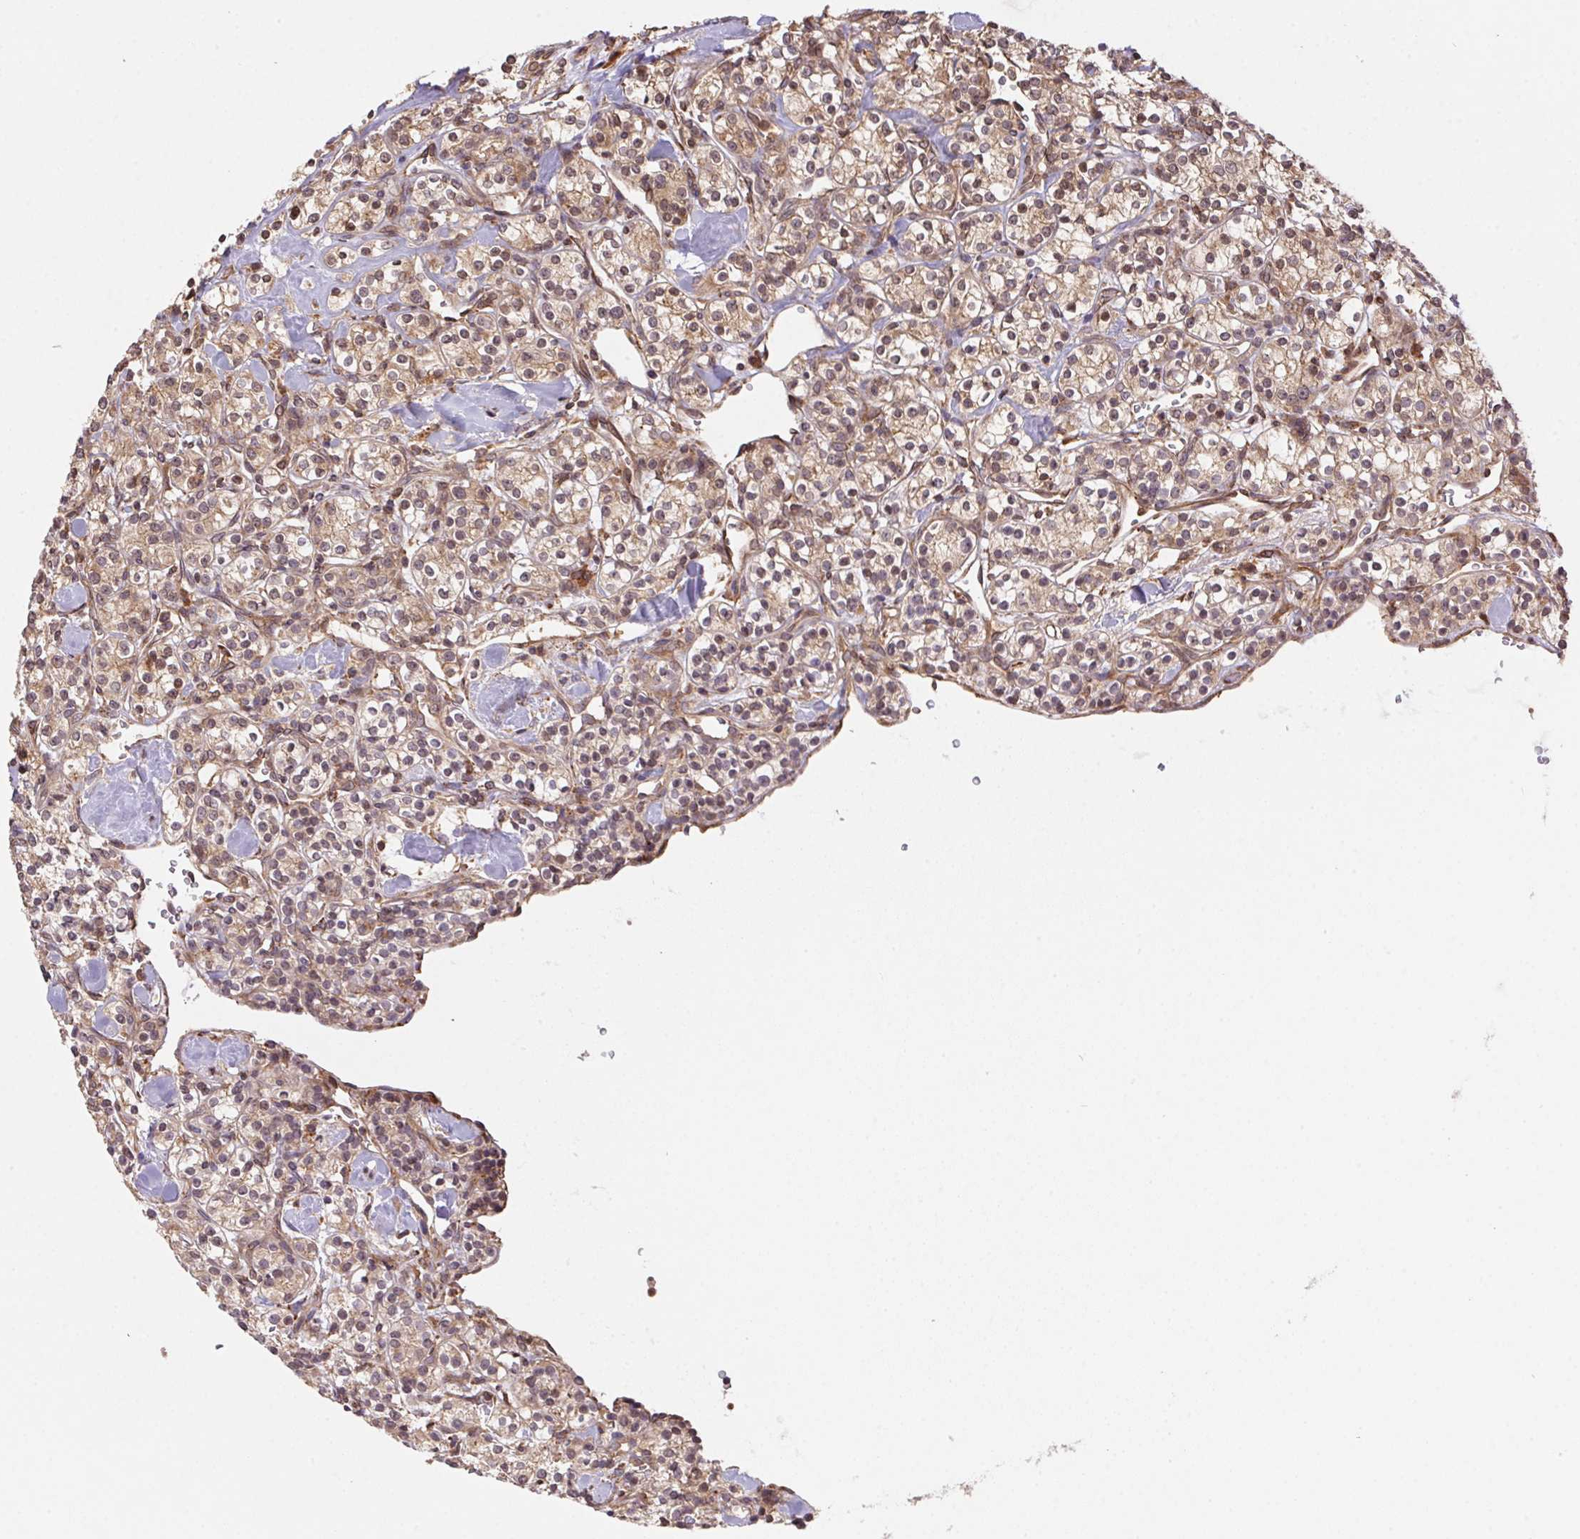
{"staining": {"intensity": "weak", "quantity": ">75%", "location": "cytoplasmic/membranous,nuclear"}, "tissue": "renal cancer", "cell_type": "Tumor cells", "image_type": "cancer", "snomed": [{"axis": "morphology", "description": "Adenocarcinoma, NOS"}, {"axis": "topography", "description": "Kidney"}], "caption": "Weak cytoplasmic/membranous and nuclear expression is identified in about >75% of tumor cells in renal cancer. The staining was performed using DAB (3,3'-diaminobenzidine) to visualize the protein expression in brown, while the nuclei were stained in blue with hematoxylin (Magnification: 20x).", "gene": "MEX3D", "patient": {"sex": "male", "age": 77}}